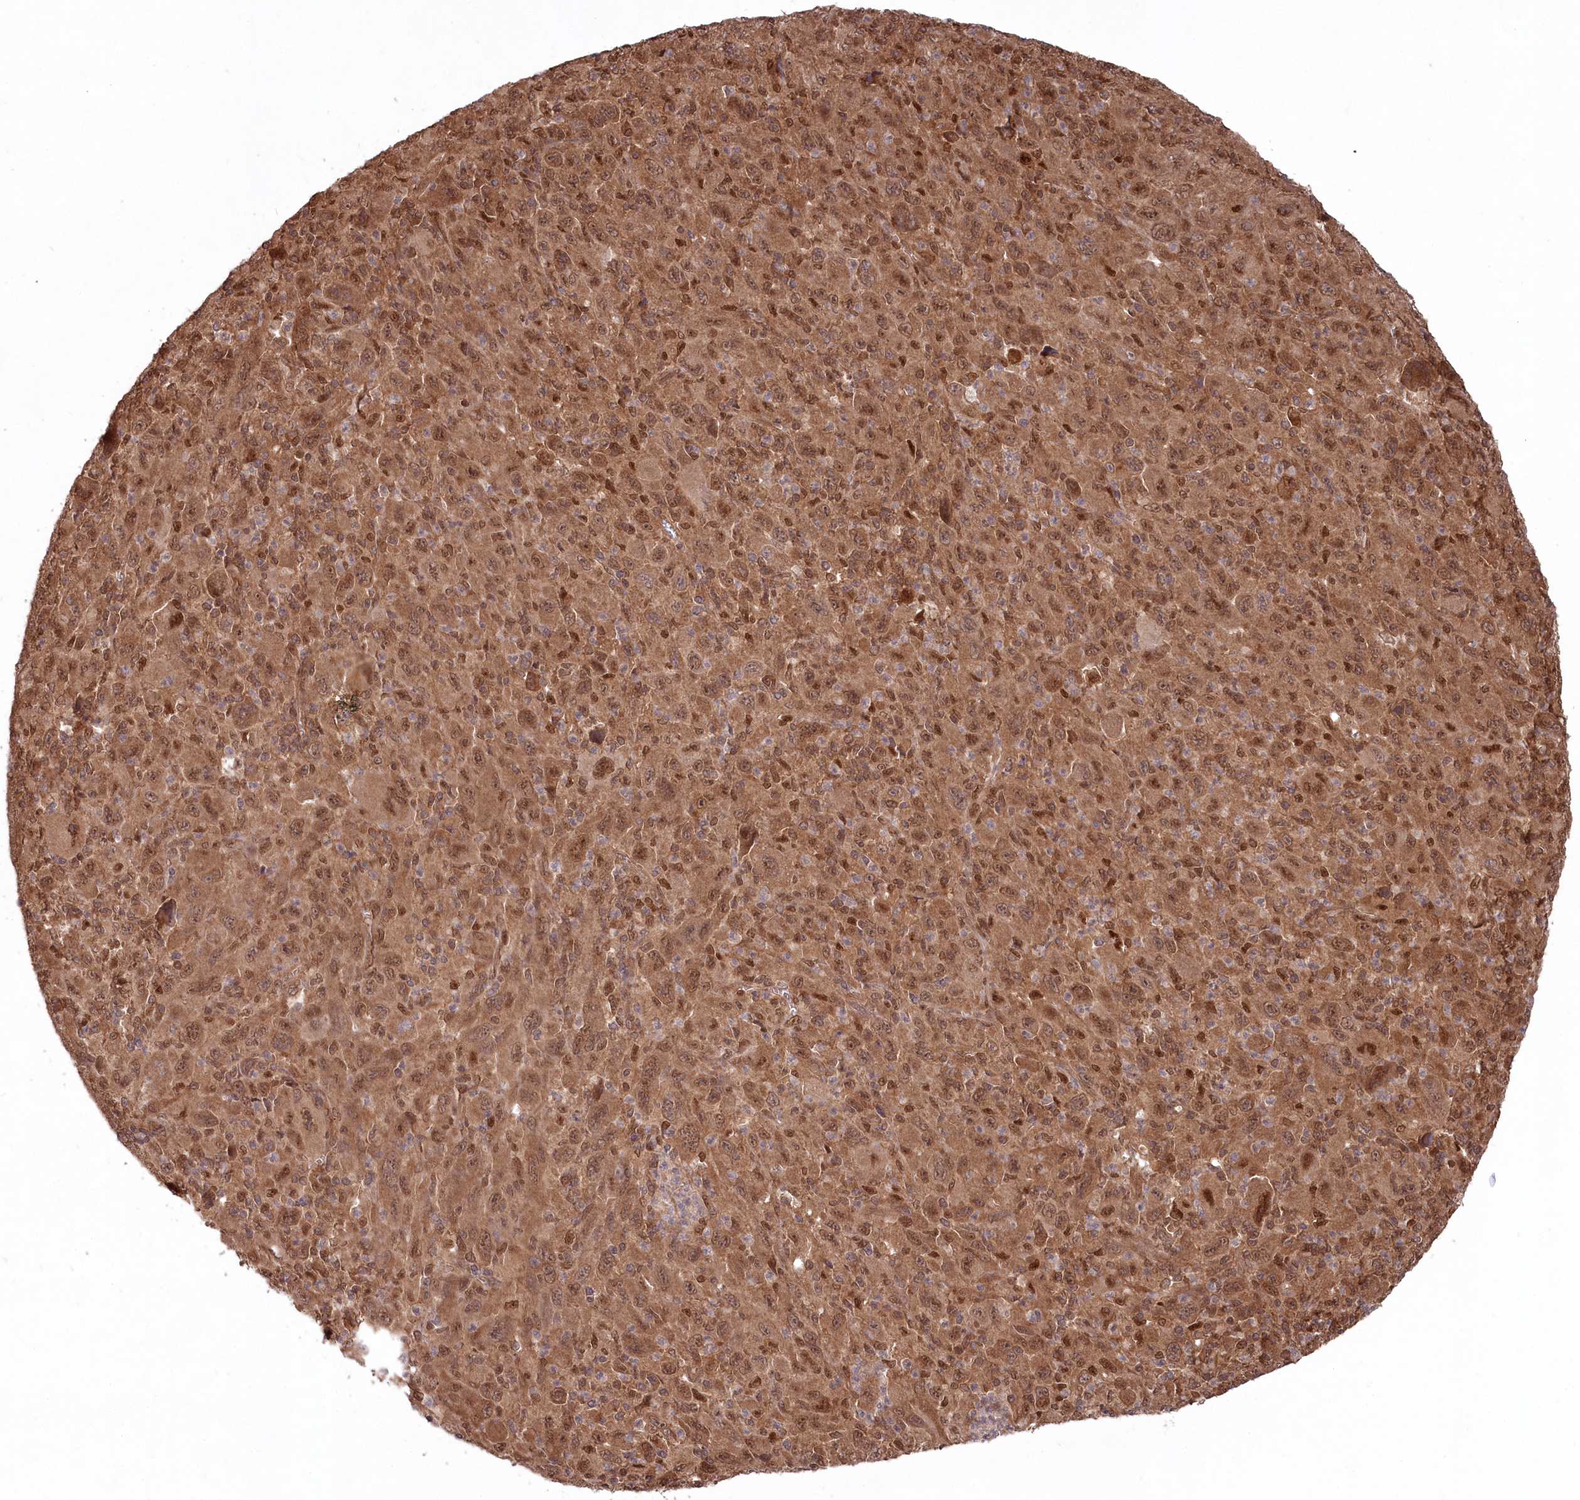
{"staining": {"intensity": "strong", "quantity": ">75%", "location": "cytoplasmic/membranous,nuclear"}, "tissue": "melanoma", "cell_type": "Tumor cells", "image_type": "cancer", "snomed": [{"axis": "morphology", "description": "Malignant melanoma, Metastatic site"}, {"axis": "topography", "description": "Skin"}], "caption": "A photomicrograph of human malignant melanoma (metastatic site) stained for a protein demonstrates strong cytoplasmic/membranous and nuclear brown staining in tumor cells.", "gene": "PSMA1", "patient": {"sex": "female", "age": 56}}